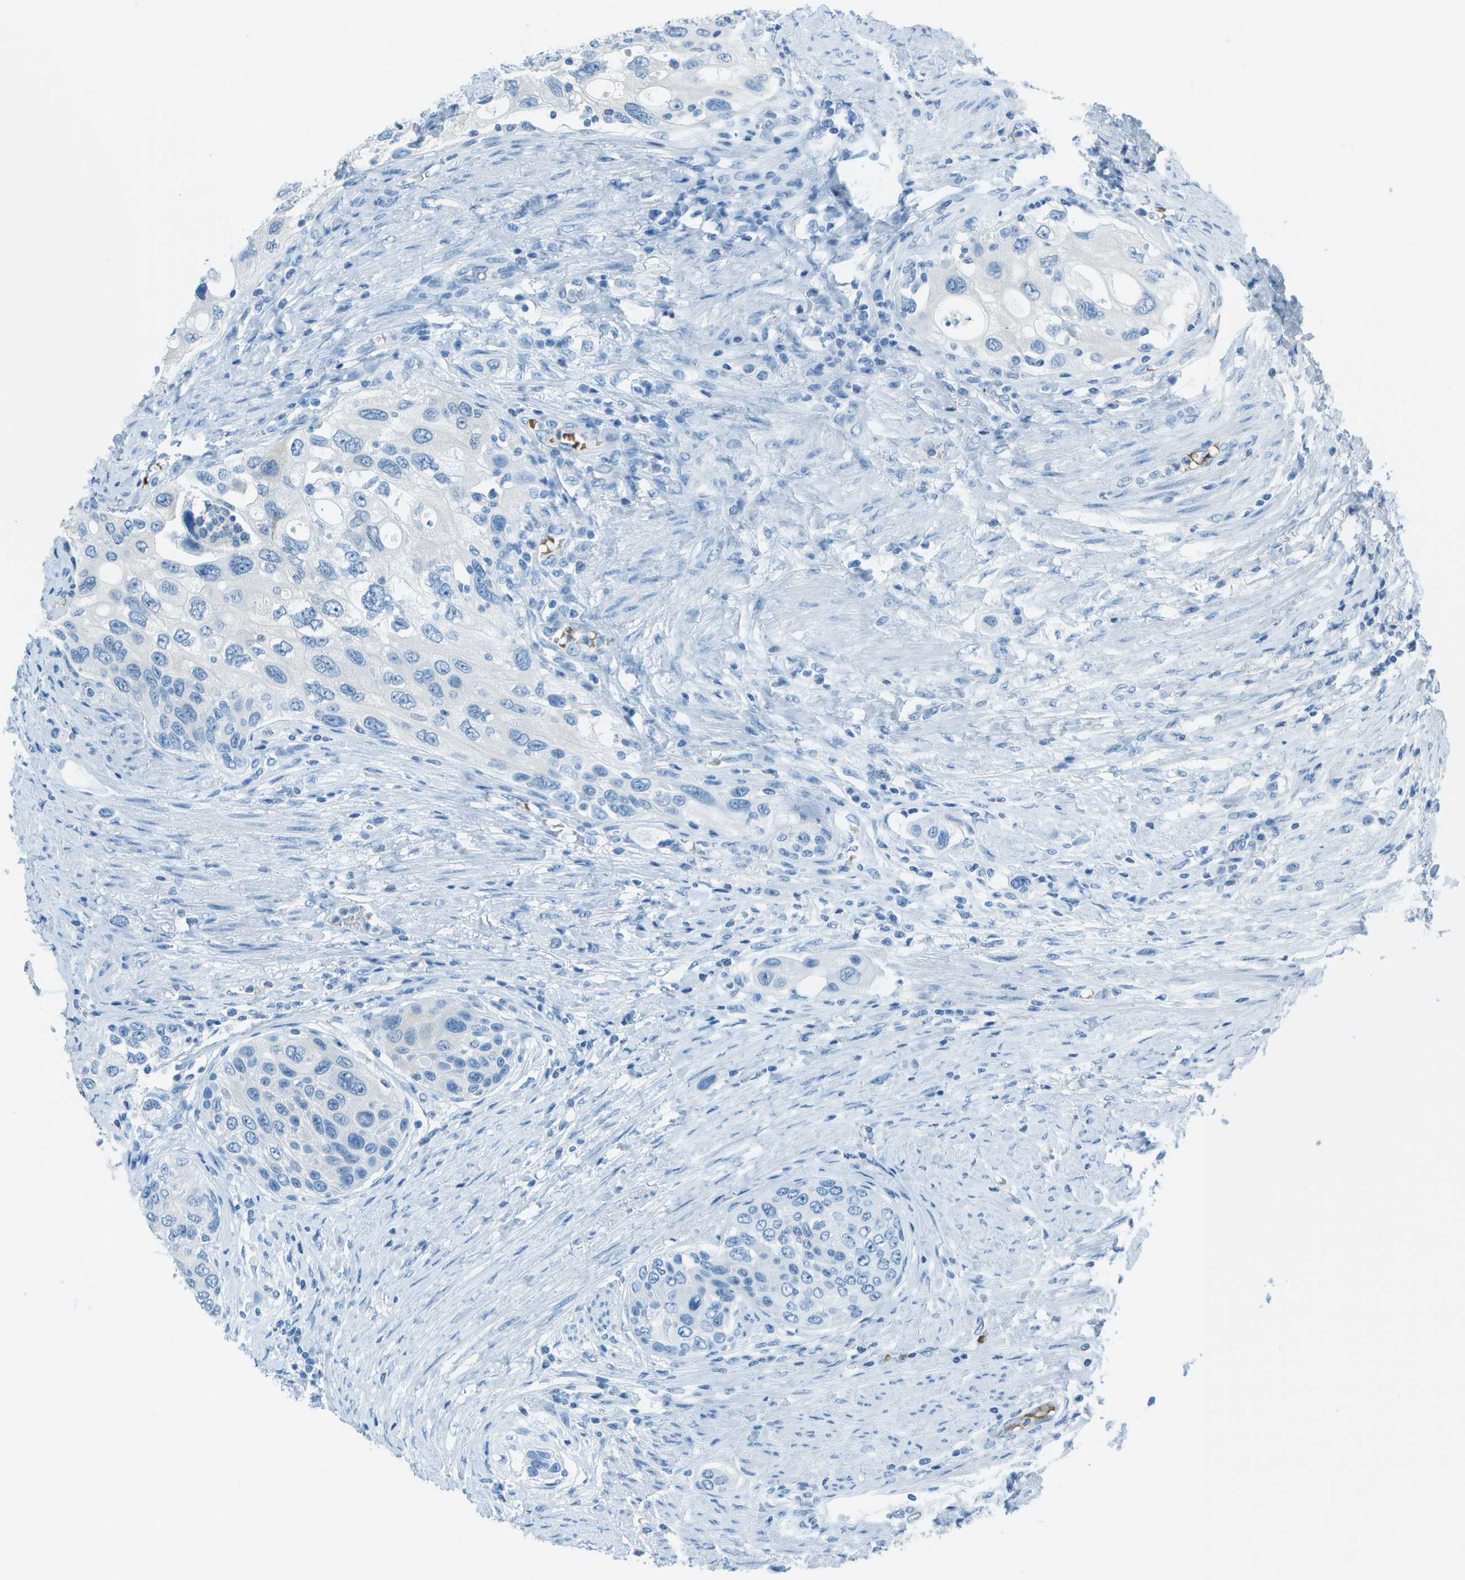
{"staining": {"intensity": "negative", "quantity": "none", "location": "none"}, "tissue": "urothelial cancer", "cell_type": "Tumor cells", "image_type": "cancer", "snomed": [{"axis": "morphology", "description": "Urothelial carcinoma, High grade"}, {"axis": "topography", "description": "Urinary bladder"}], "caption": "This is an immunohistochemistry micrograph of high-grade urothelial carcinoma. There is no expression in tumor cells.", "gene": "ASL", "patient": {"sex": "female", "age": 56}}